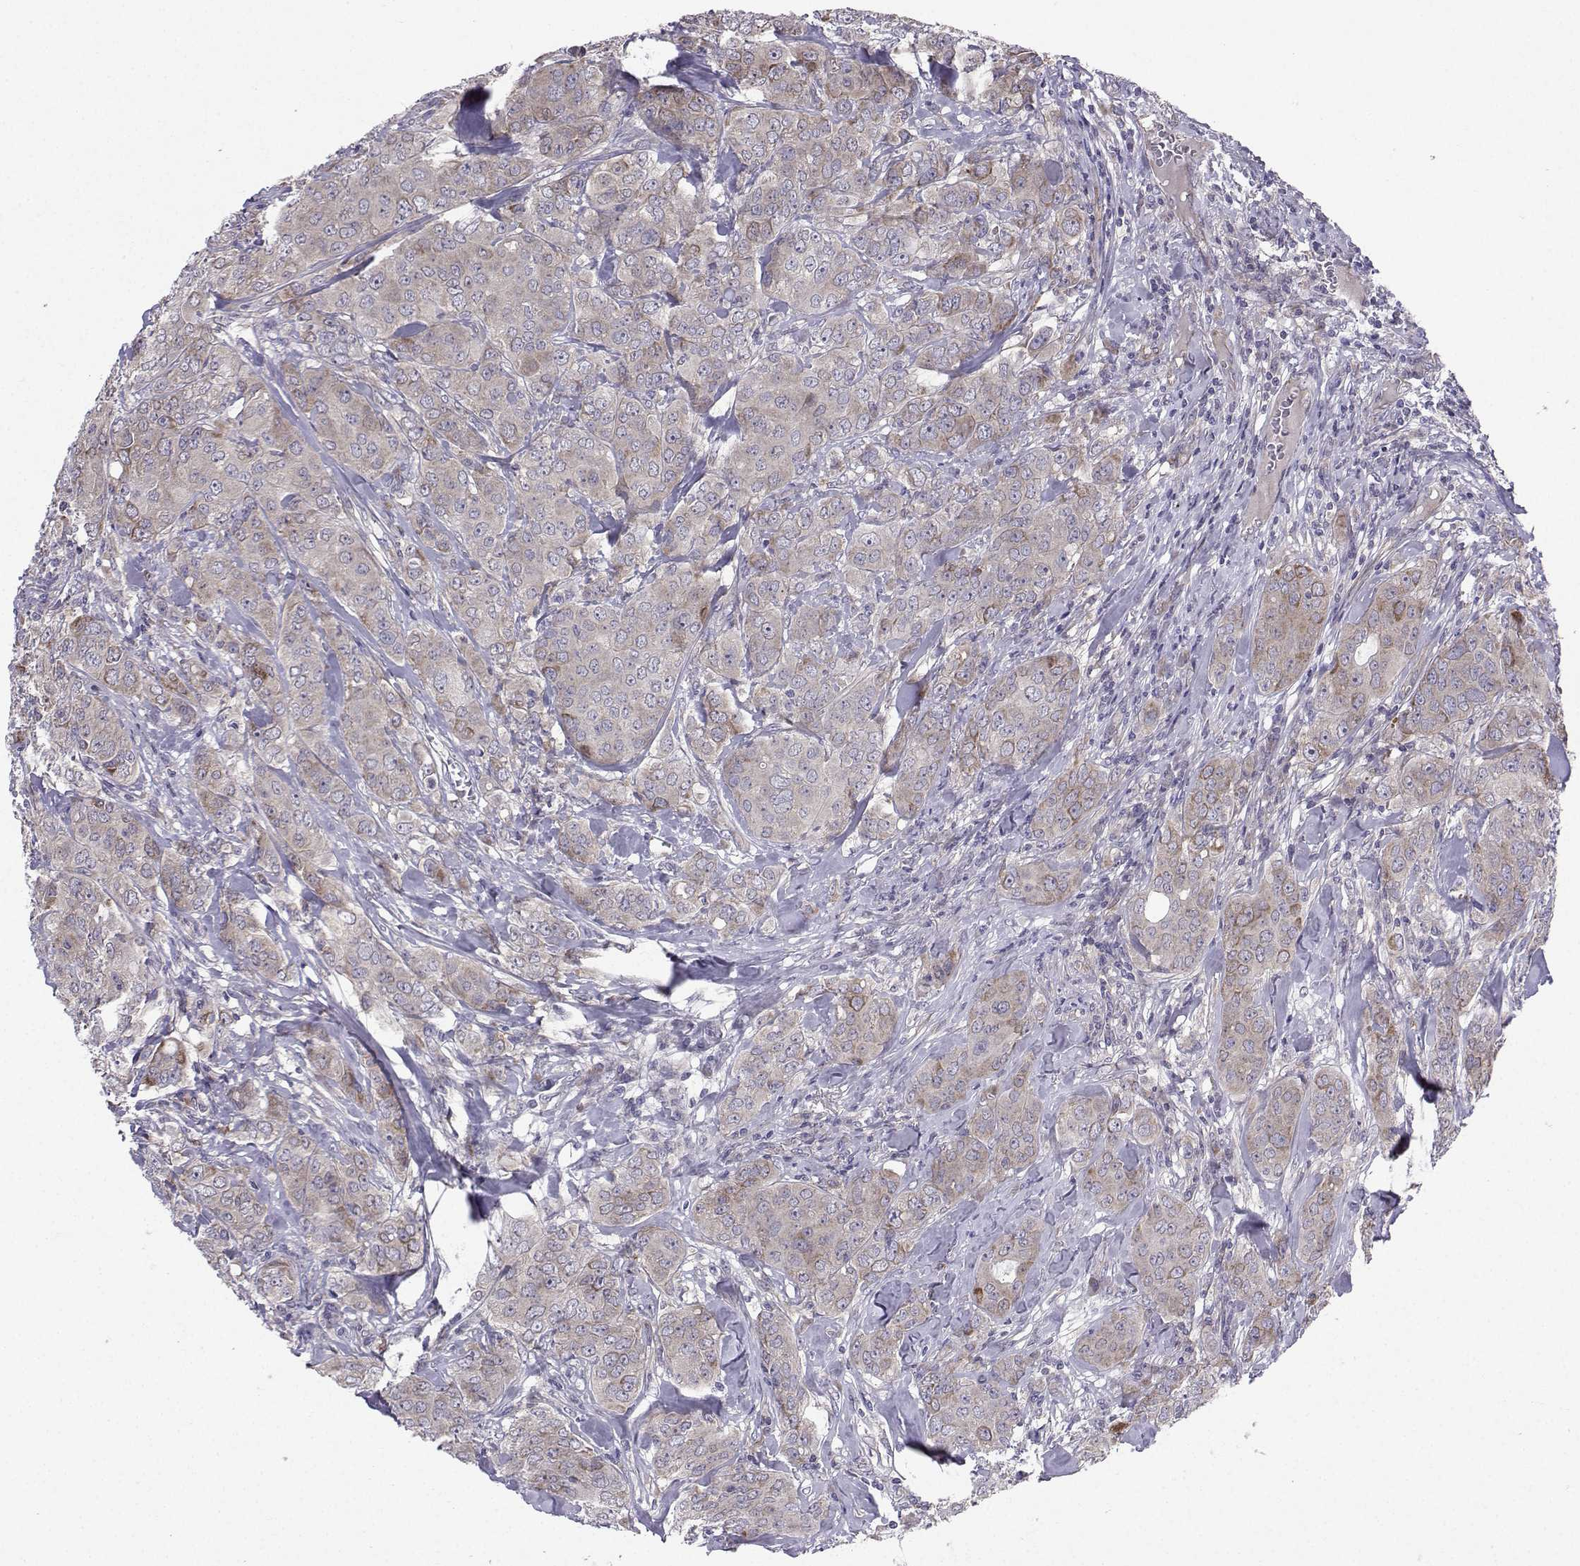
{"staining": {"intensity": "moderate", "quantity": "<25%", "location": "cytoplasmic/membranous"}, "tissue": "breast cancer", "cell_type": "Tumor cells", "image_type": "cancer", "snomed": [{"axis": "morphology", "description": "Duct carcinoma"}, {"axis": "topography", "description": "Breast"}], "caption": "Infiltrating ductal carcinoma (breast) was stained to show a protein in brown. There is low levels of moderate cytoplasmic/membranous positivity in approximately <25% of tumor cells.", "gene": "STXBP5", "patient": {"sex": "female", "age": 43}}